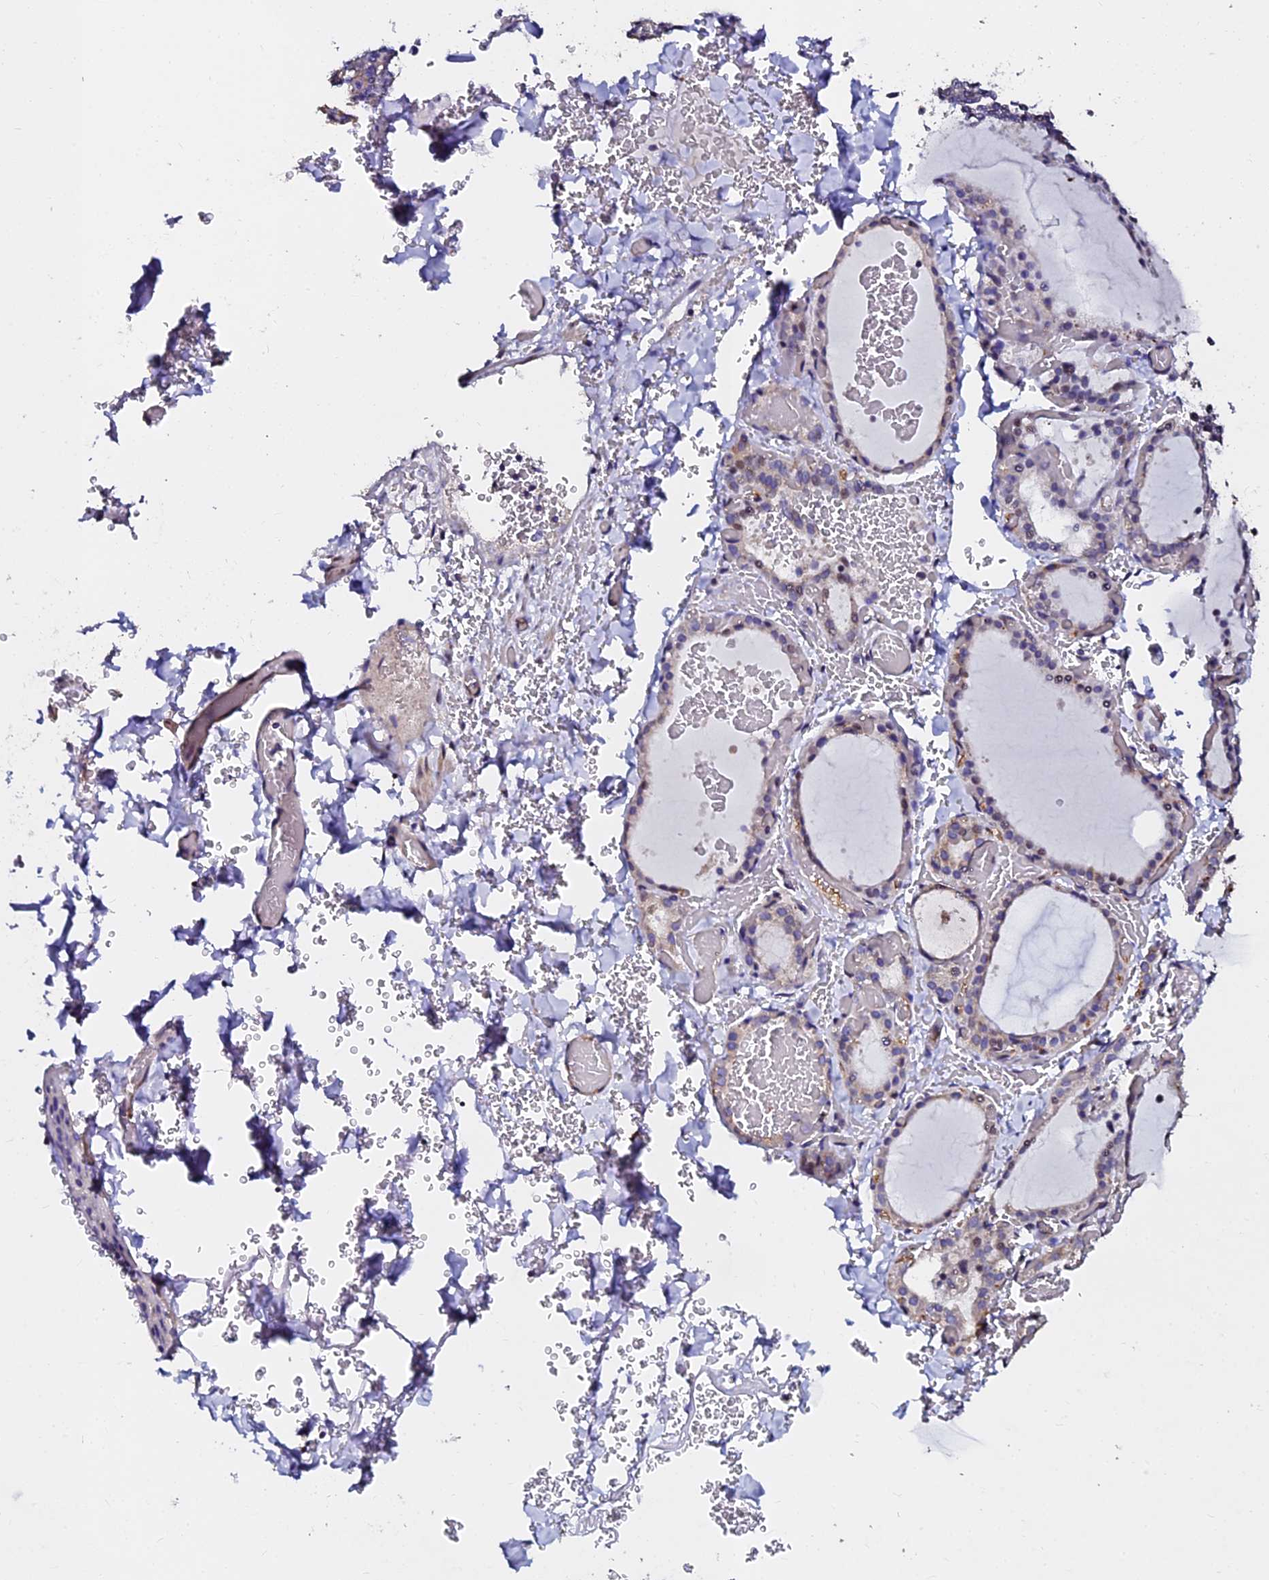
{"staining": {"intensity": "moderate", "quantity": "25%-75%", "location": "cytoplasmic/membranous,nuclear"}, "tissue": "thyroid gland", "cell_type": "Glandular cells", "image_type": "normal", "snomed": [{"axis": "morphology", "description": "Normal tissue, NOS"}, {"axis": "topography", "description": "Thyroid gland"}], "caption": "Moderate cytoplasmic/membranous,nuclear positivity for a protein is identified in about 25%-75% of glandular cells of normal thyroid gland using immunohistochemistry (IHC).", "gene": "GPN3", "patient": {"sex": "female", "age": 39}}